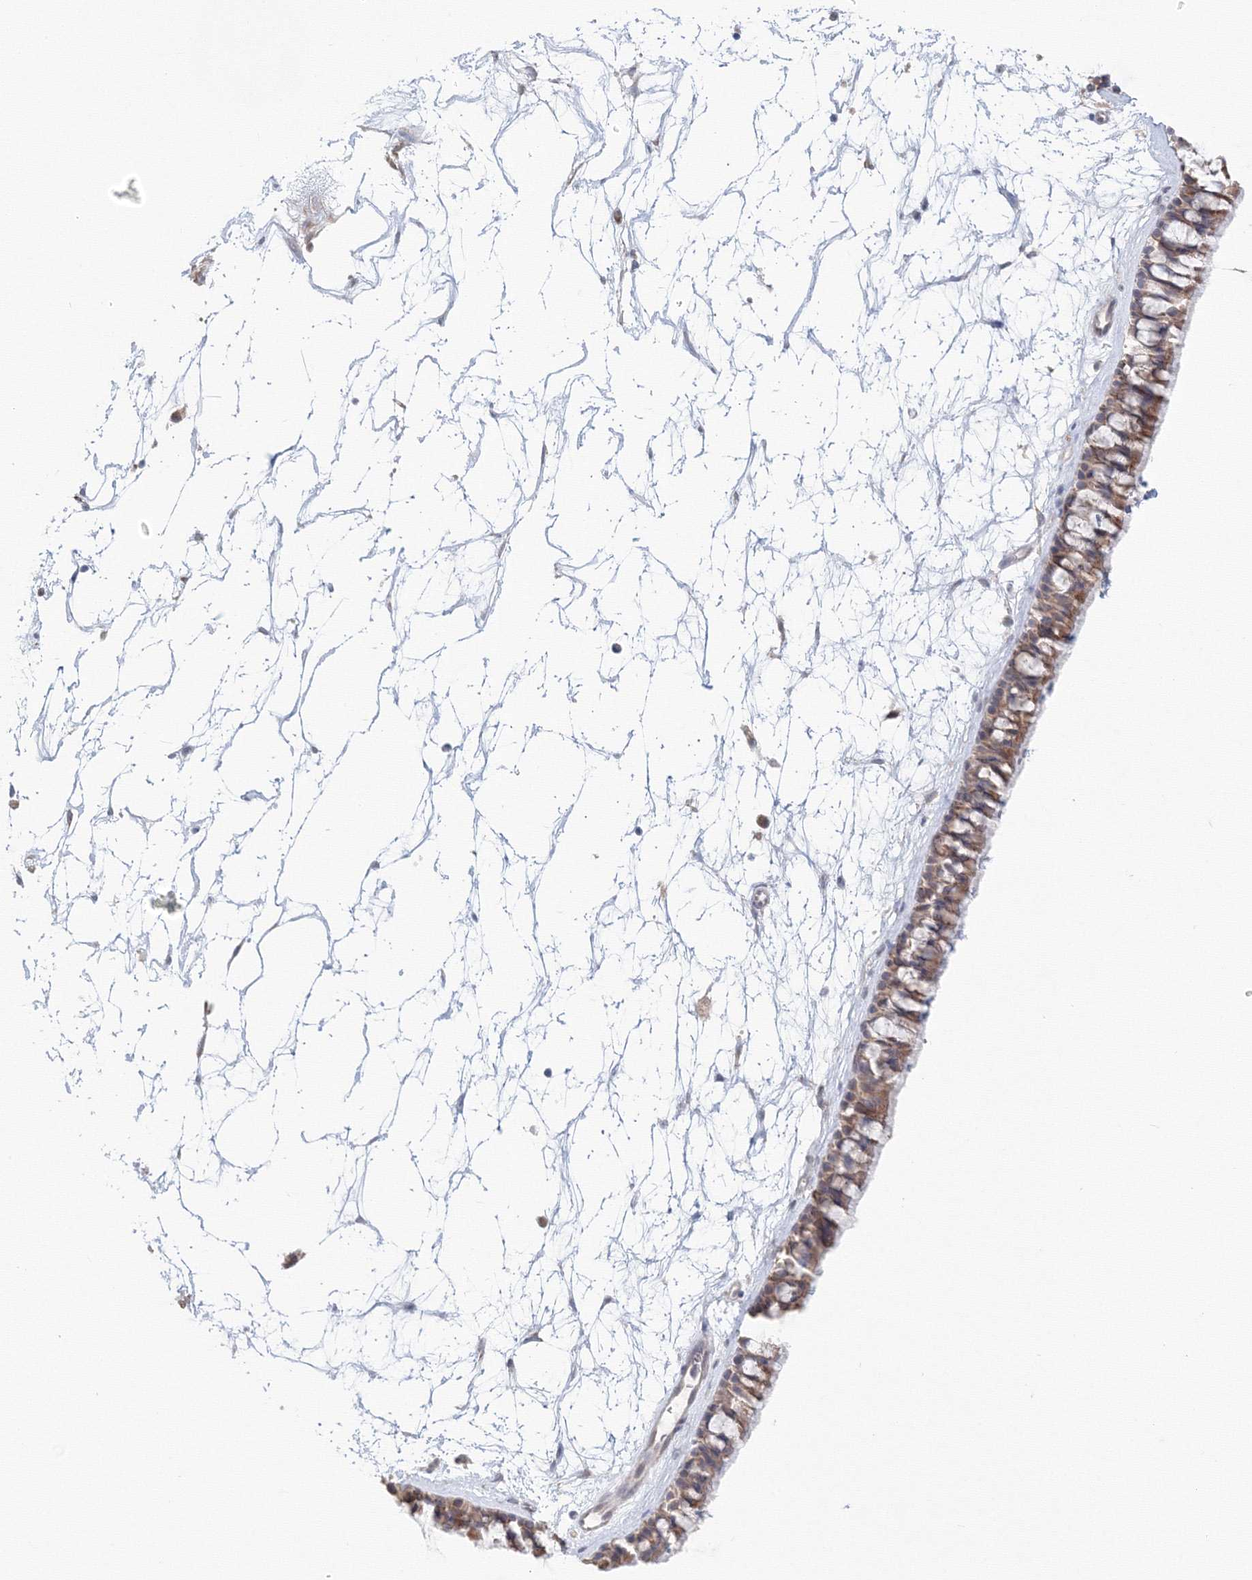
{"staining": {"intensity": "moderate", "quantity": ">75%", "location": "cytoplasmic/membranous"}, "tissue": "nasopharynx", "cell_type": "Respiratory epithelial cells", "image_type": "normal", "snomed": [{"axis": "morphology", "description": "Normal tissue, NOS"}, {"axis": "topography", "description": "Nasopharynx"}], "caption": "Immunohistochemical staining of unremarkable nasopharynx reveals moderate cytoplasmic/membranous protein positivity in approximately >75% of respiratory epithelial cells. (IHC, brightfield microscopy, high magnification).", "gene": "DHRS12", "patient": {"sex": "male", "age": 64}}